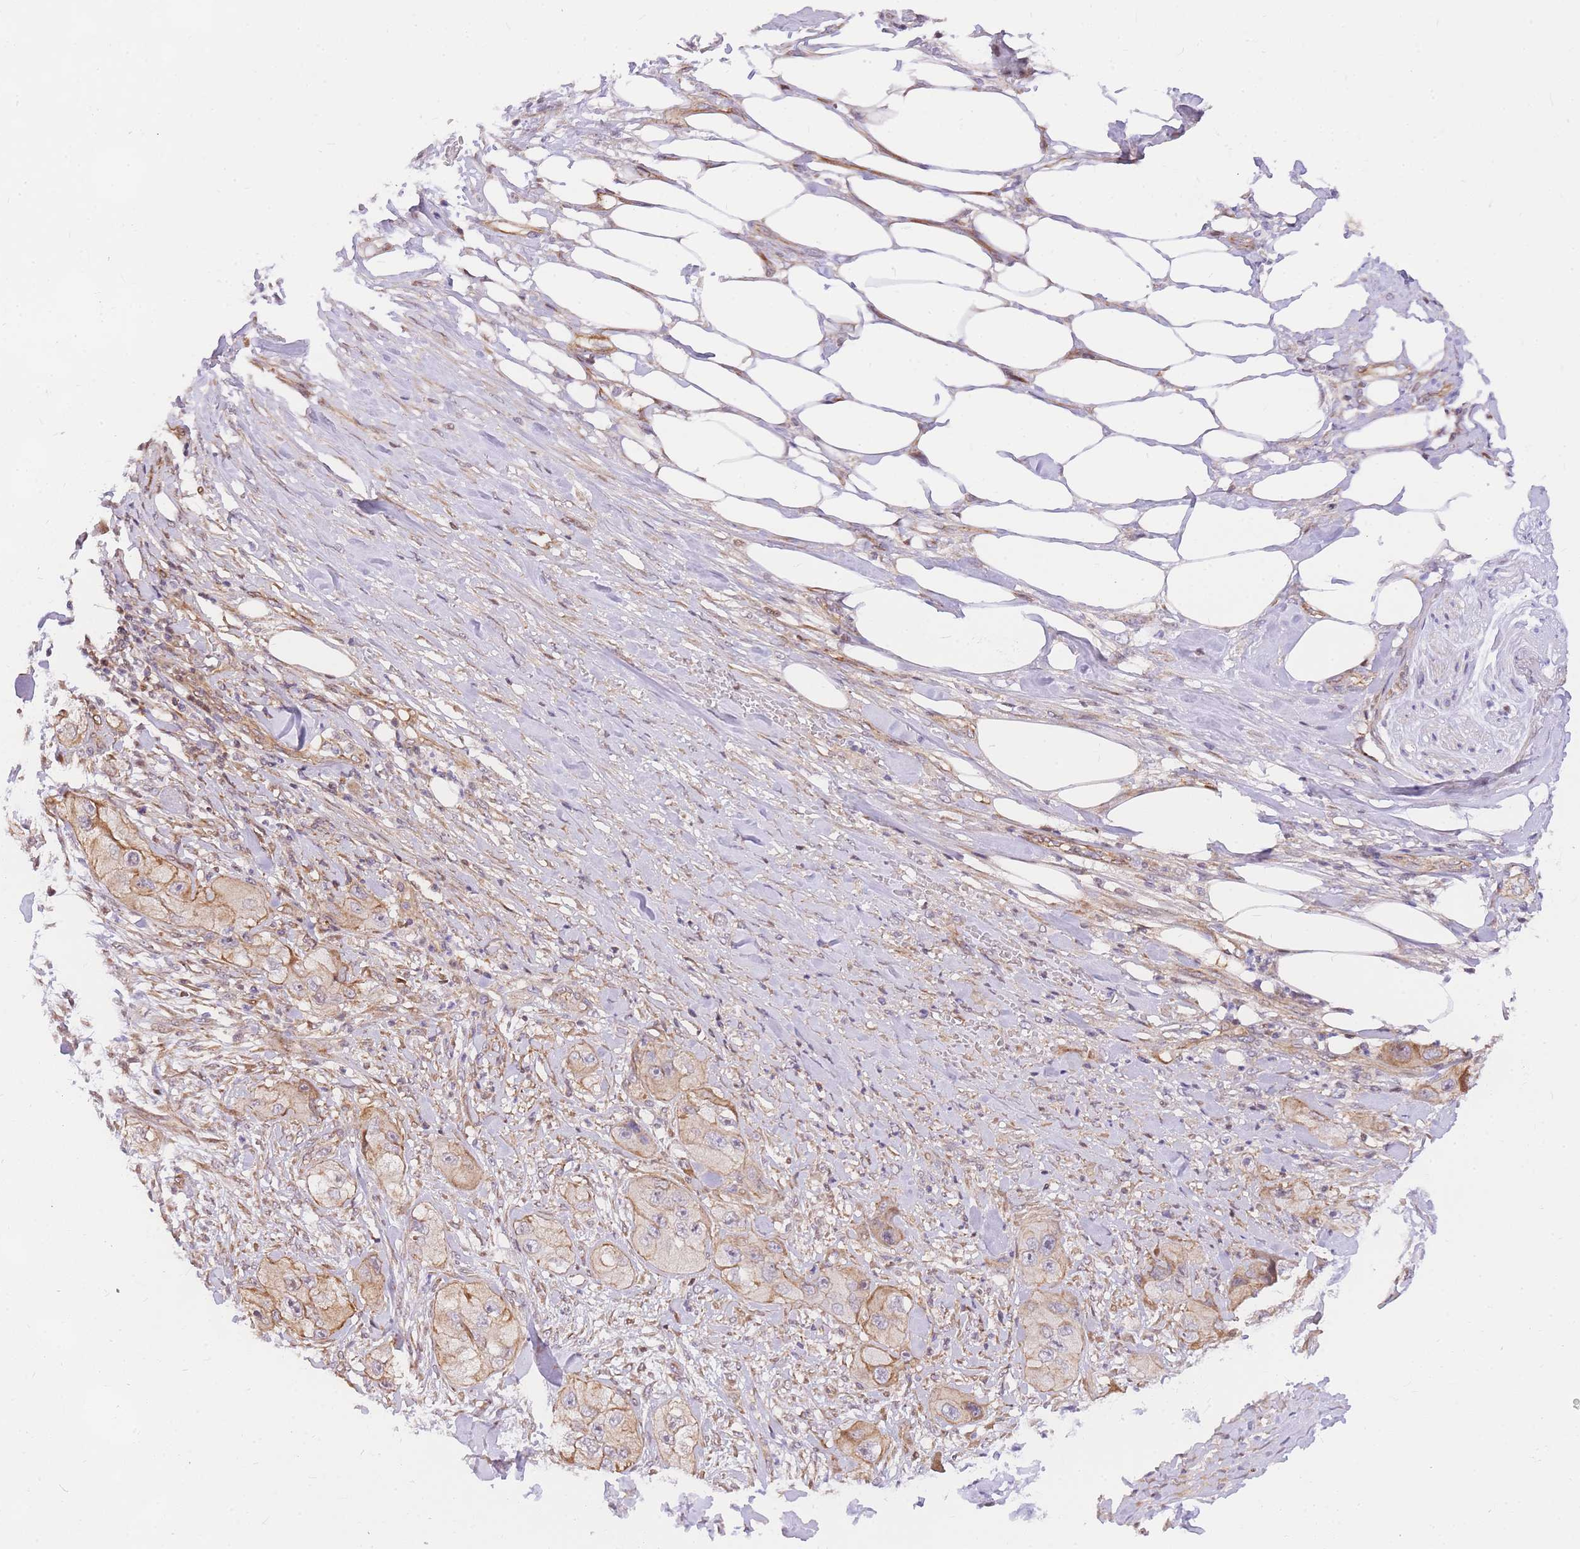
{"staining": {"intensity": "moderate", "quantity": "25%-75%", "location": "cytoplasmic/membranous"}, "tissue": "skin cancer", "cell_type": "Tumor cells", "image_type": "cancer", "snomed": [{"axis": "morphology", "description": "Squamous cell carcinoma, NOS"}, {"axis": "topography", "description": "Skin"}, {"axis": "topography", "description": "Subcutis"}], "caption": "Immunohistochemical staining of squamous cell carcinoma (skin) displays medium levels of moderate cytoplasmic/membranous expression in about 25%-75% of tumor cells.", "gene": "S100PBP", "patient": {"sex": "male", "age": 73}}